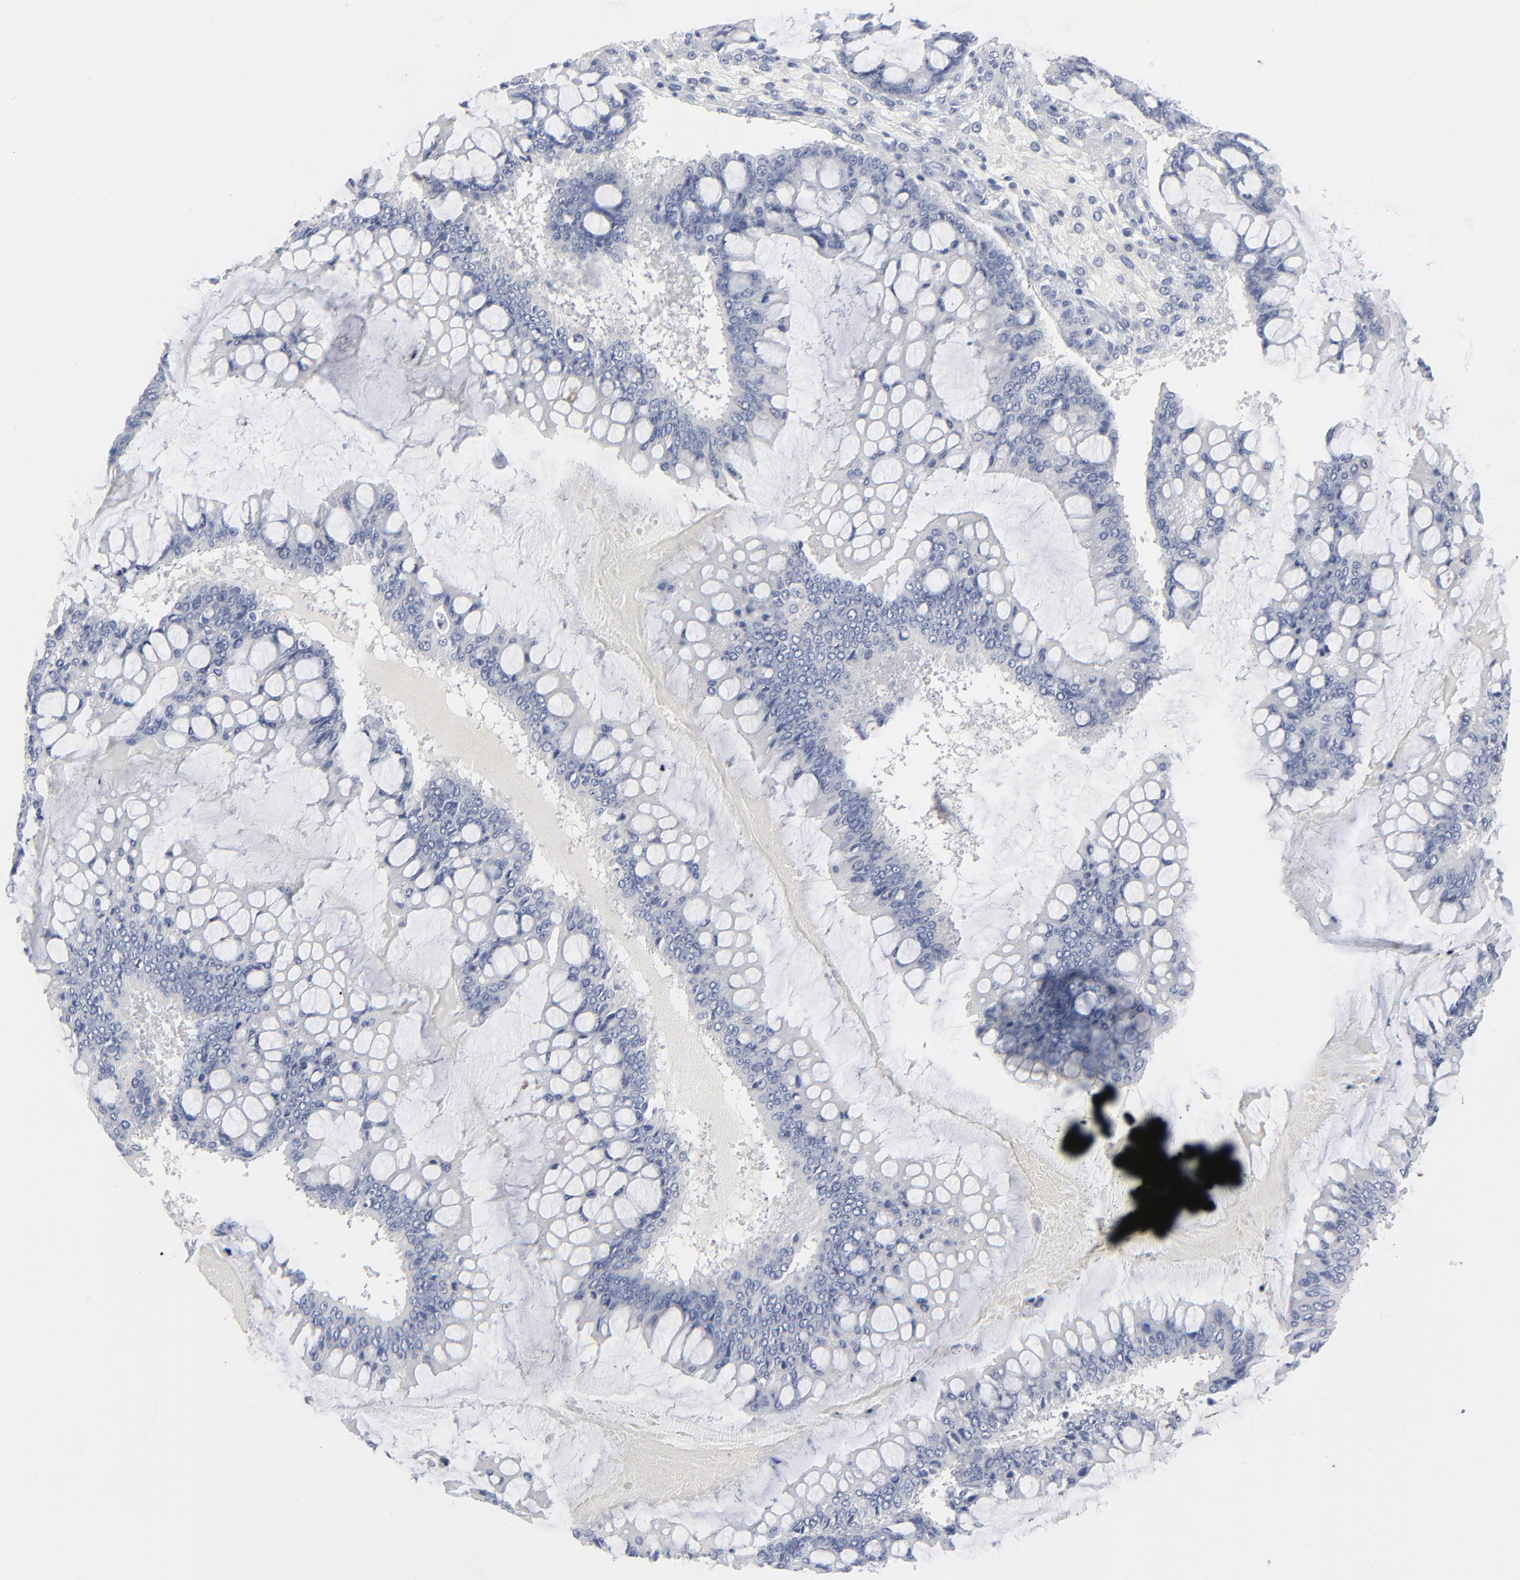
{"staining": {"intensity": "negative", "quantity": "none", "location": "none"}, "tissue": "ovarian cancer", "cell_type": "Tumor cells", "image_type": "cancer", "snomed": [{"axis": "morphology", "description": "Cystadenocarcinoma, mucinous, NOS"}, {"axis": "topography", "description": "Ovary"}], "caption": "Tumor cells are negative for brown protein staining in ovarian cancer (mucinous cystadenocarcinoma).", "gene": "CLEC4G", "patient": {"sex": "female", "age": 73}}